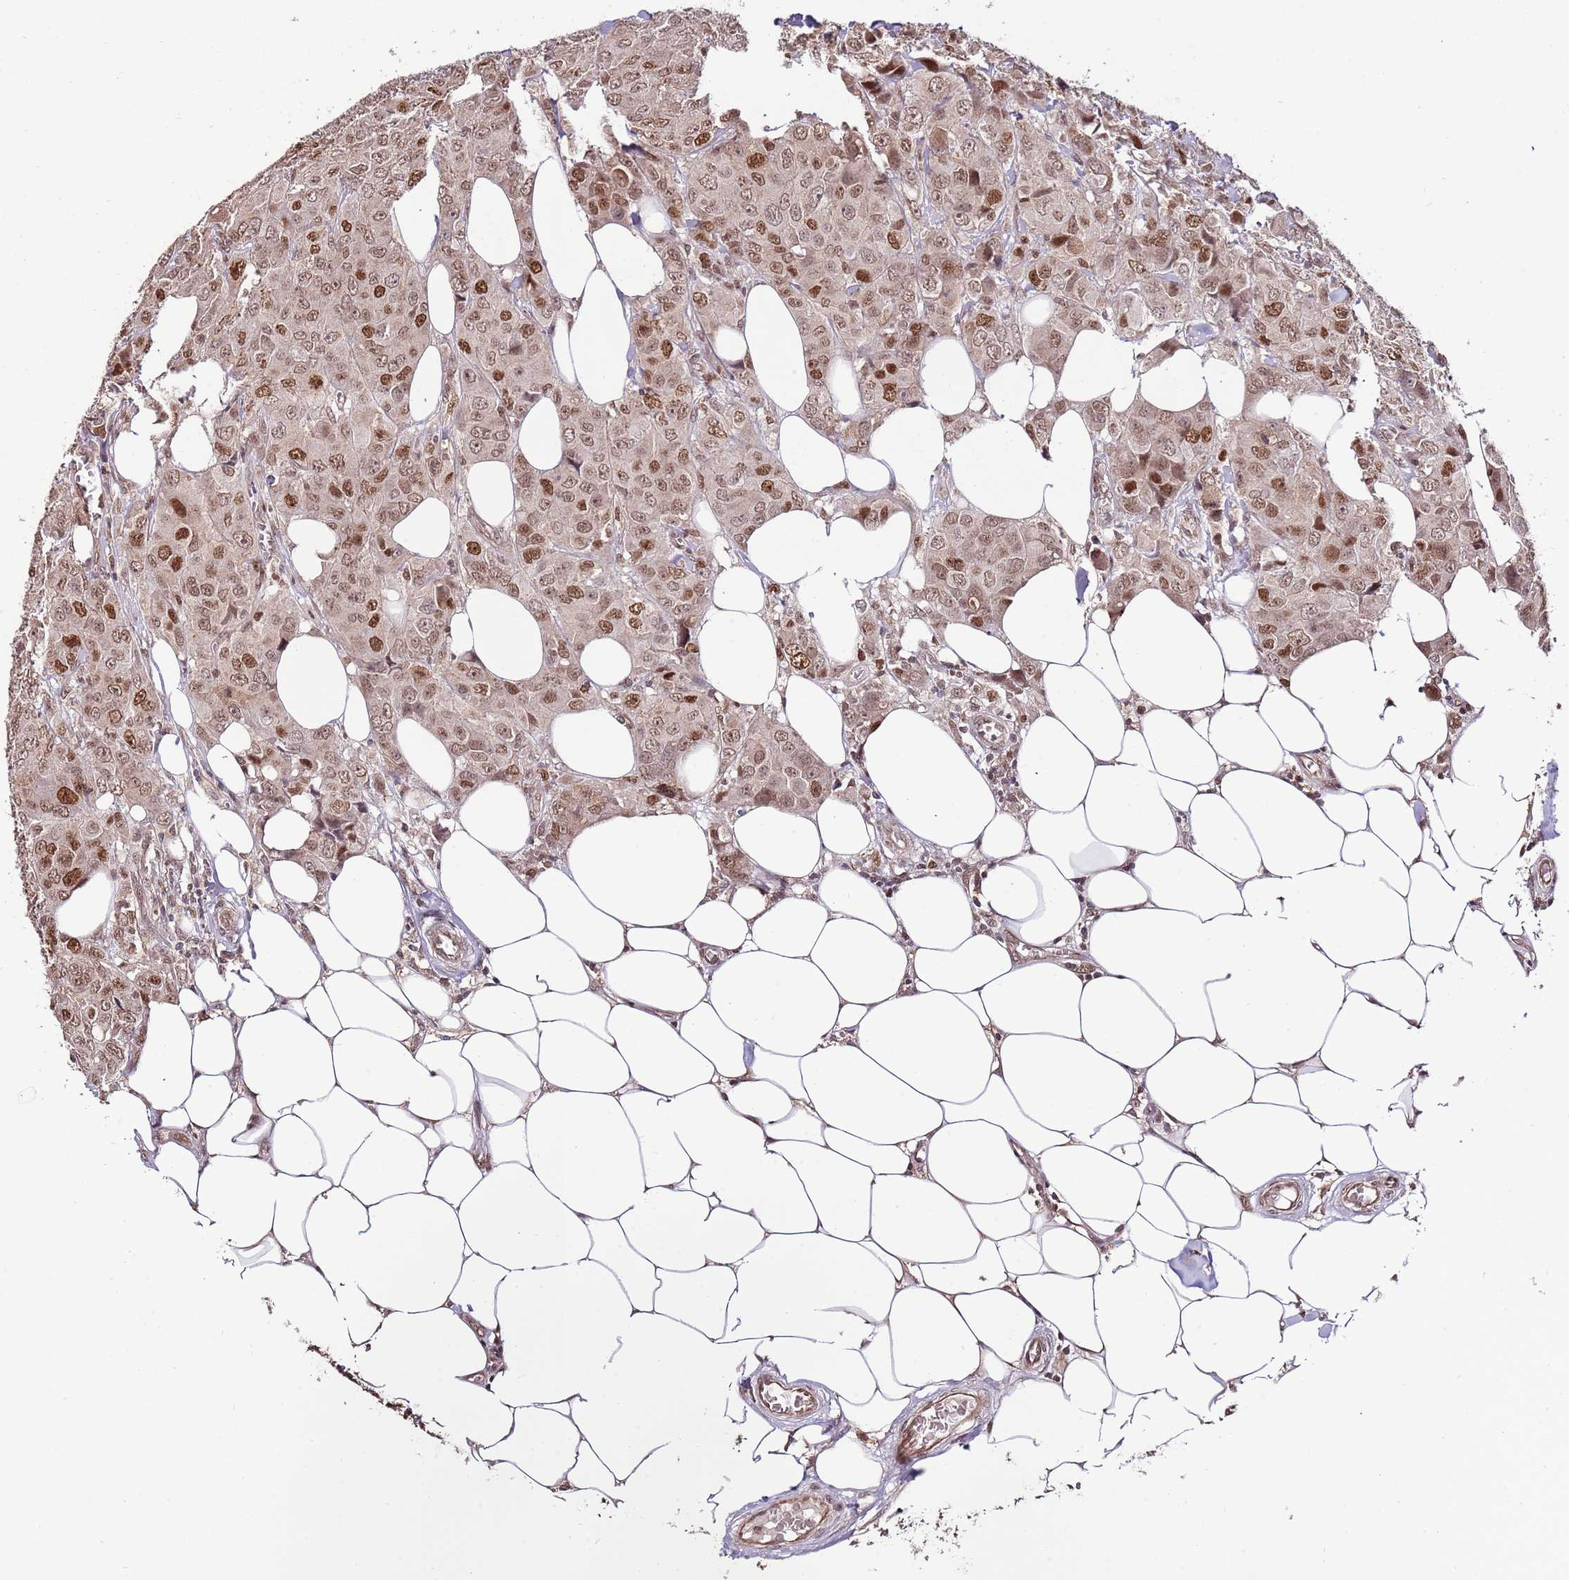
{"staining": {"intensity": "strong", "quantity": "25%-75%", "location": "nuclear"}, "tissue": "breast cancer", "cell_type": "Tumor cells", "image_type": "cancer", "snomed": [{"axis": "morphology", "description": "Duct carcinoma"}, {"axis": "topography", "description": "Breast"}], "caption": "Breast intraductal carcinoma tissue shows strong nuclear positivity in approximately 25%-75% of tumor cells The protein of interest is stained brown, and the nuclei are stained in blue (DAB IHC with brightfield microscopy, high magnification).", "gene": "RIF1", "patient": {"sex": "female", "age": 43}}